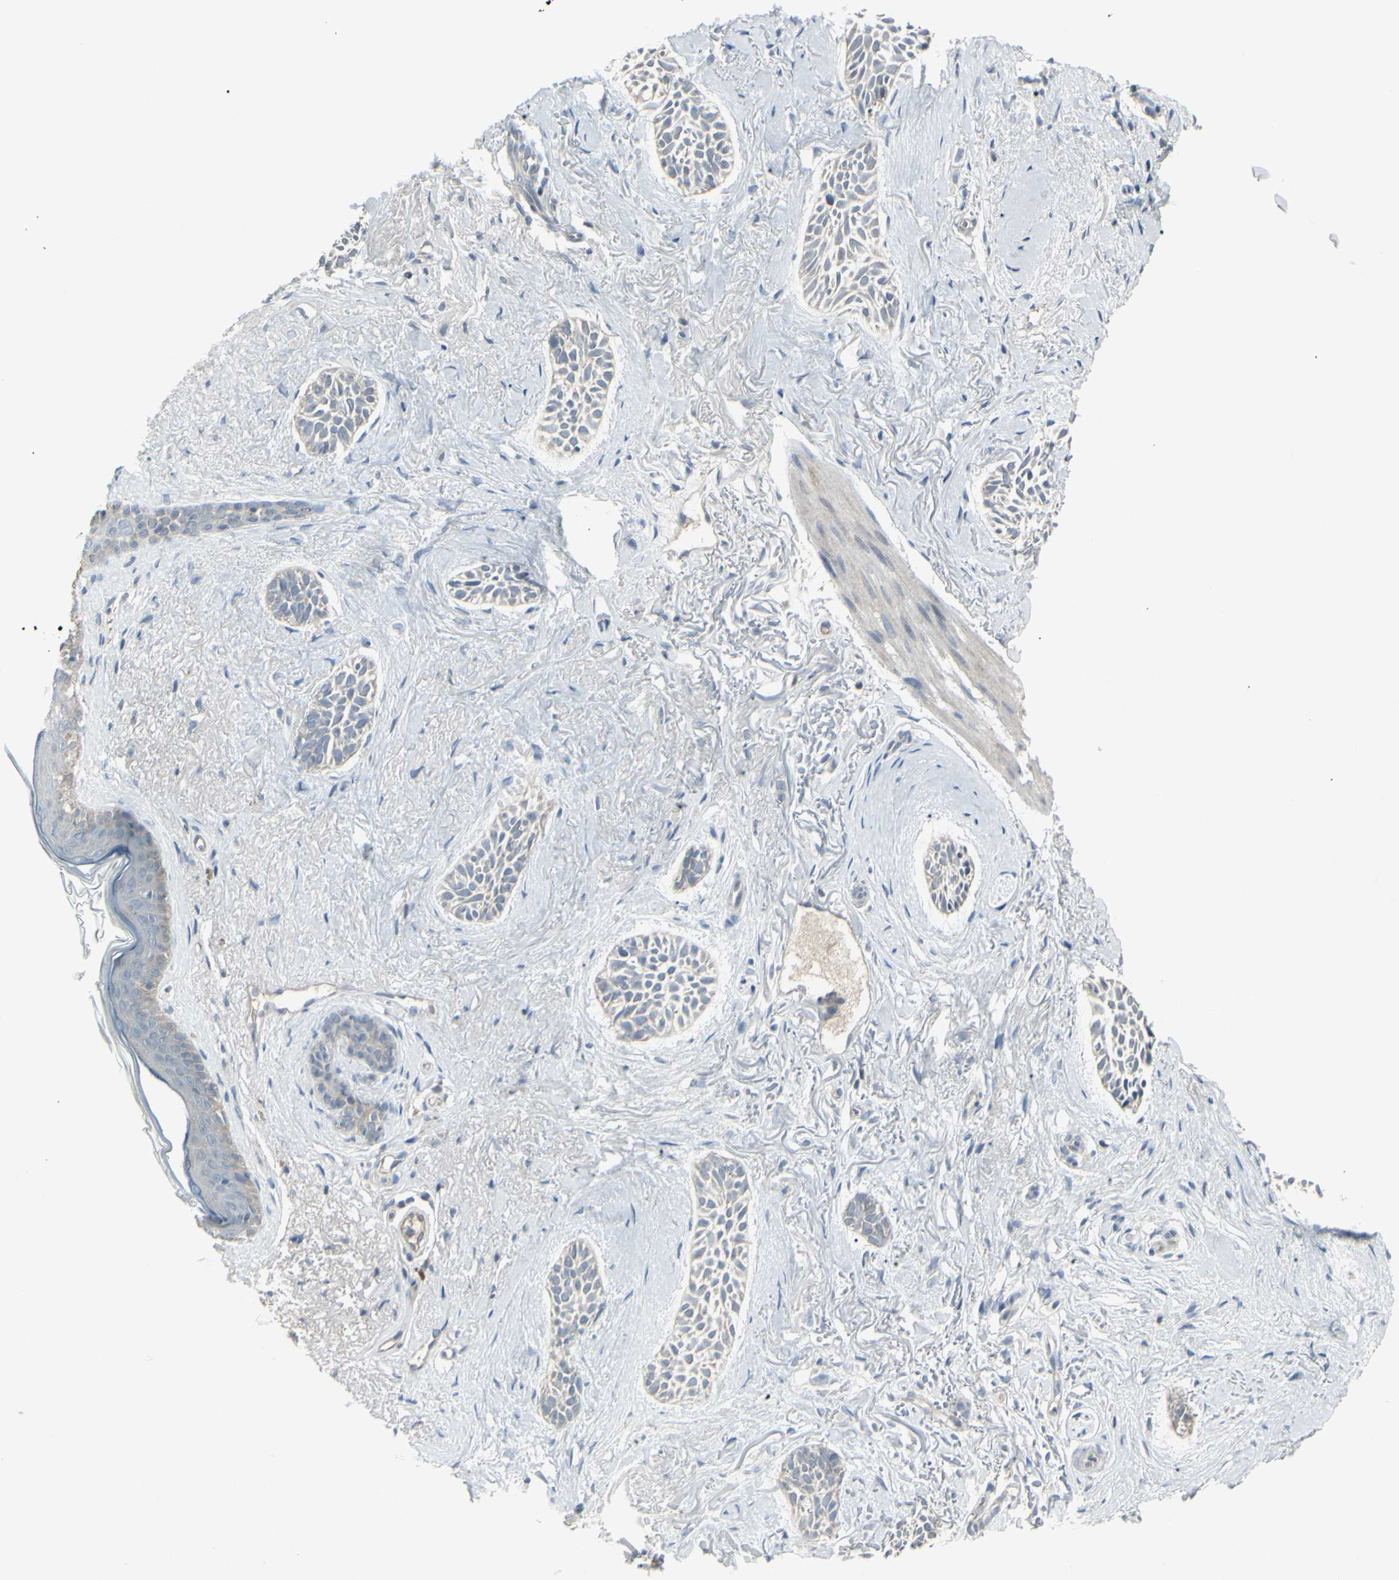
{"staining": {"intensity": "negative", "quantity": "none", "location": "none"}, "tissue": "skin cancer", "cell_type": "Tumor cells", "image_type": "cancer", "snomed": [{"axis": "morphology", "description": "Normal tissue, NOS"}, {"axis": "morphology", "description": "Basal cell carcinoma"}, {"axis": "topography", "description": "Skin"}], "caption": "This is an IHC photomicrograph of human skin cancer. There is no staining in tumor cells.", "gene": "SH3GL2", "patient": {"sex": "female", "age": 84}}